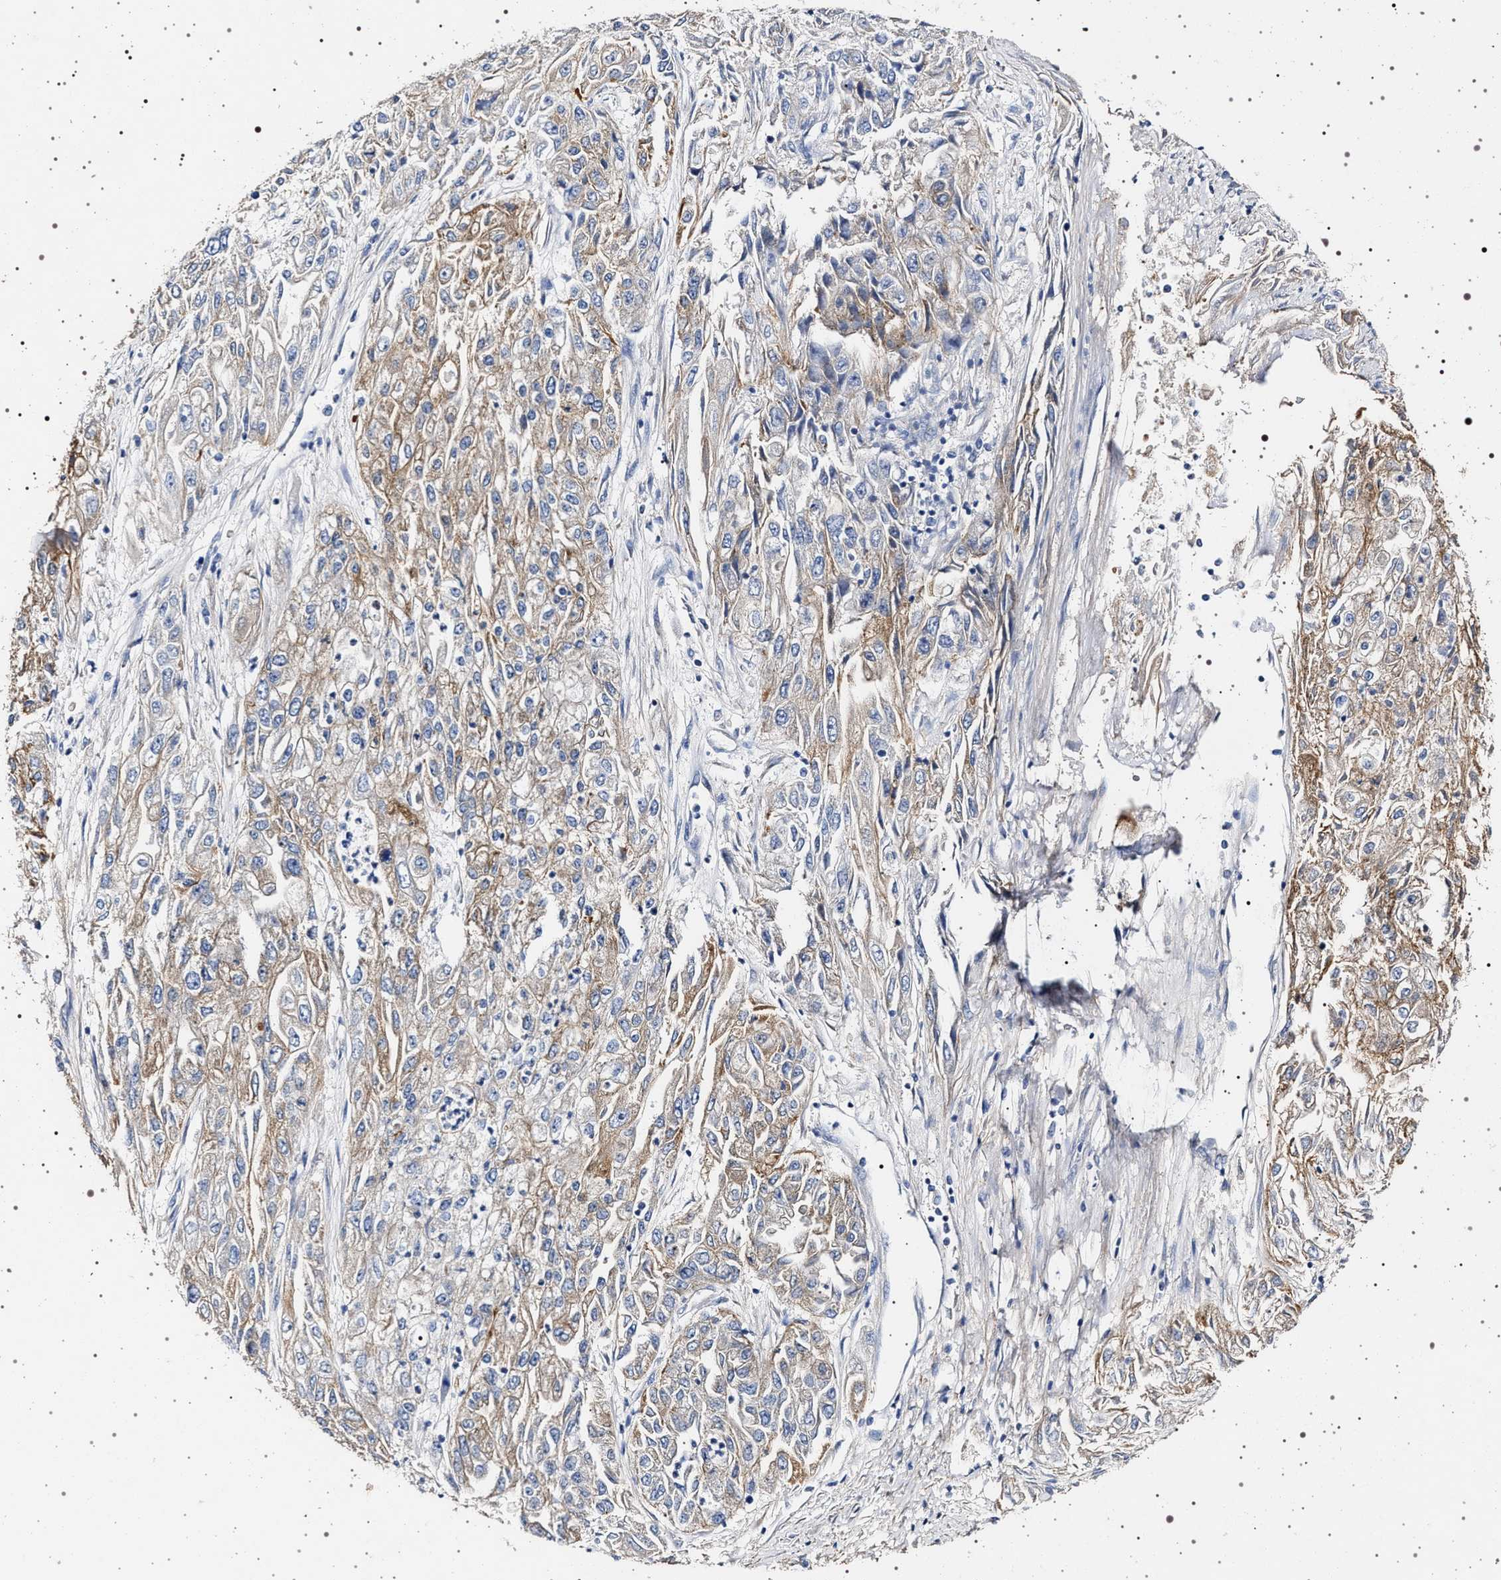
{"staining": {"intensity": "weak", "quantity": ">75%", "location": "cytoplasmic/membranous"}, "tissue": "endometrial cancer", "cell_type": "Tumor cells", "image_type": "cancer", "snomed": [{"axis": "morphology", "description": "Adenocarcinoma, NOS"}, {"axis": "topography", "description": "Endometrium"}], "caption": "IHC (DAB (3,3'-diaminobenzidine)) staining of human endometrial cancer reveals weak cytoplasmic/membranous protein staining in about >75% of tumor cells.", "gene": "NAALADL2", "patient": {"sex": "female", "age": 49}}